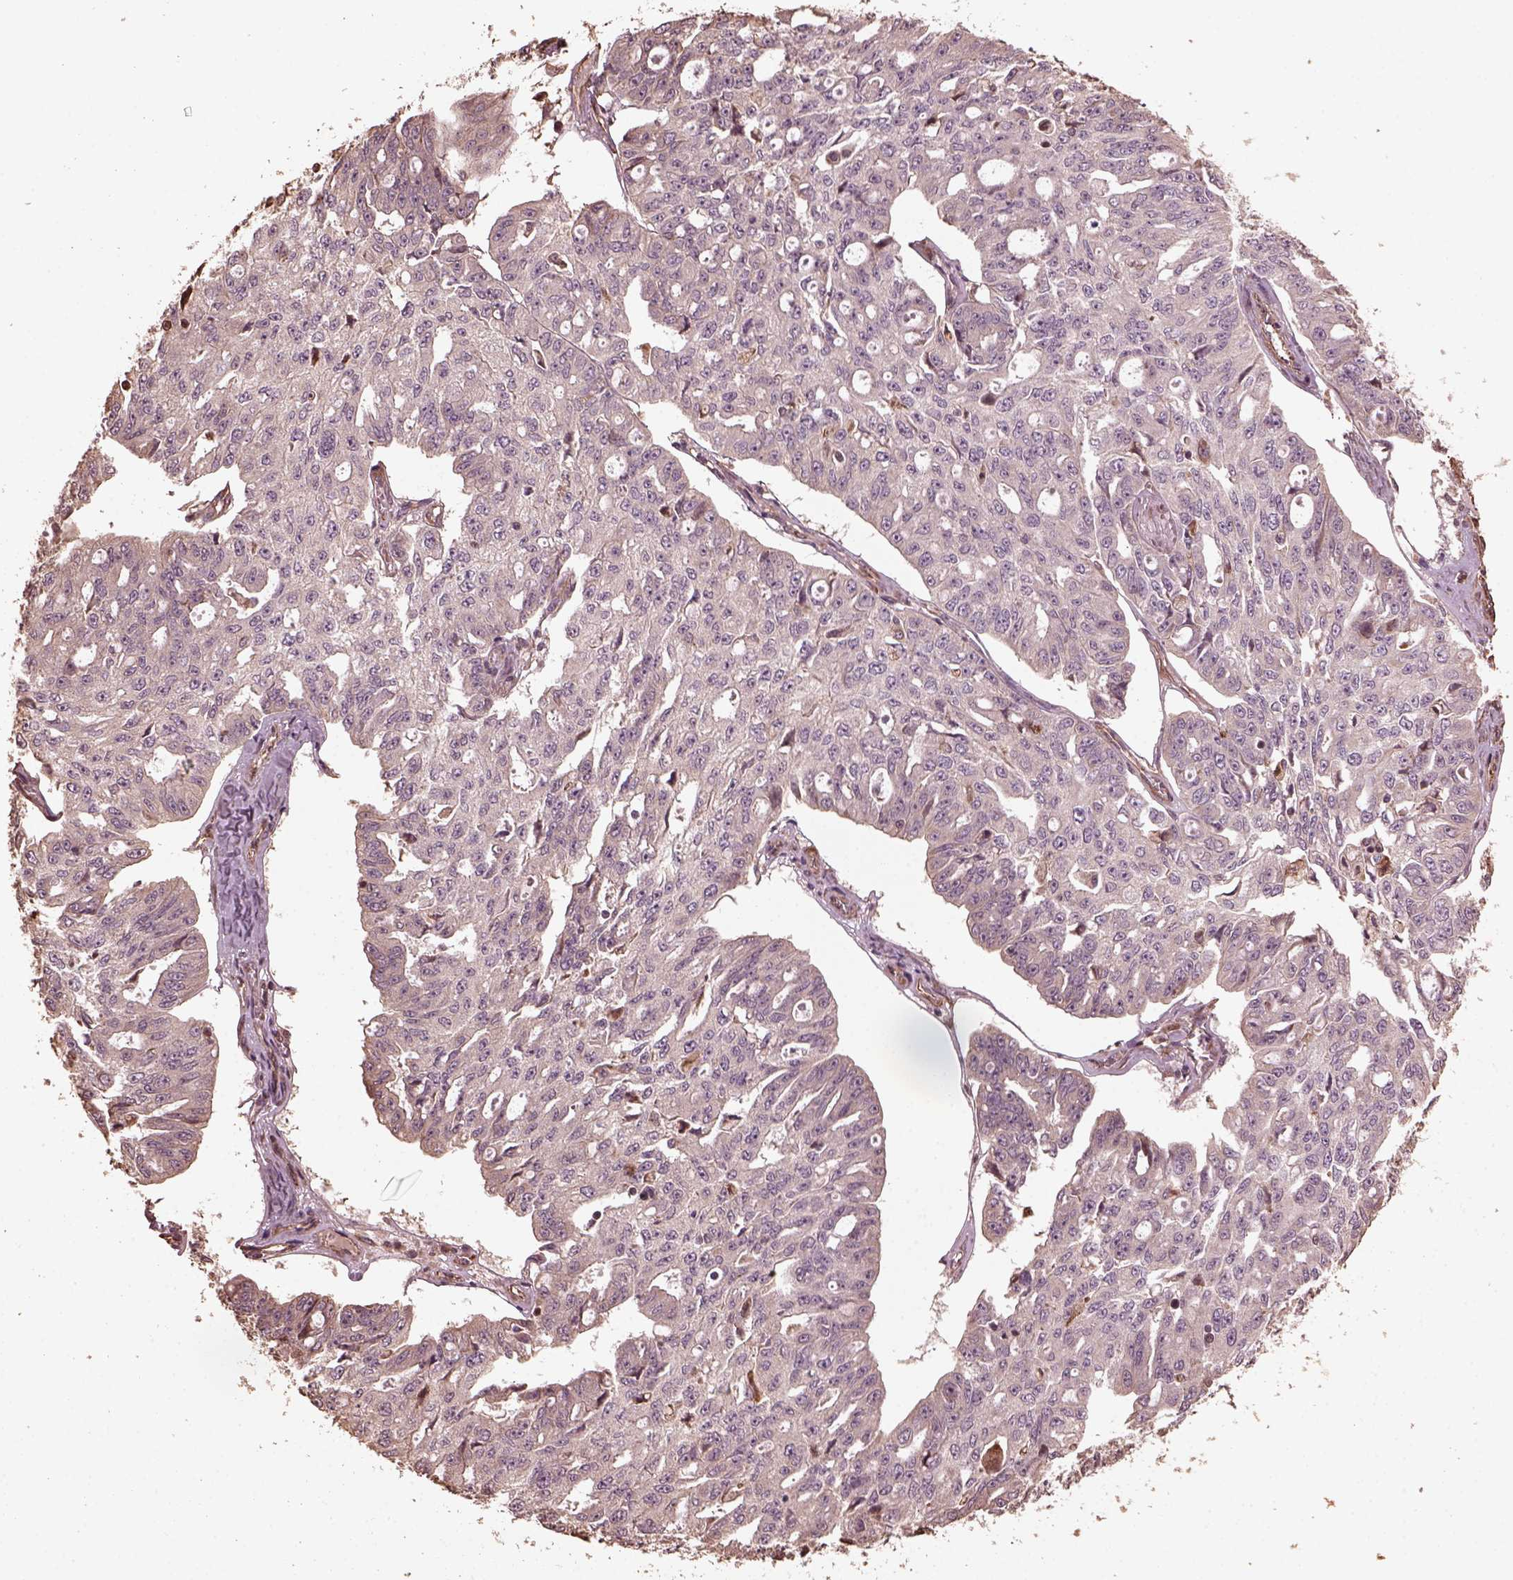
{"staining": {"intensity": "negative", "quantity": "none", "location": "none"}, "tissue": "ovarian cancer", "cell_type": "Tumor cells", "image_type": "cancer", "snomed": [{"axis": "morphology", "description": "Carcinoma, endometroid"}, {"axis": "topography", "description": "Ovary"}], "caption": "DAB (3,3'-diaminobenzidine) immunohistochemical staining of endometroid carcinoma (ovarian) shows no significant positivity in tumor cells. (Stains: DAB (3,3'-diaminobenzidine) immunohistochemistry with hematoxylin counter stain, Microscopy: brightfield microscopy at high magnification).", "gene": "GTPBP1", "patient": {"sex": "female", "age": 65}}